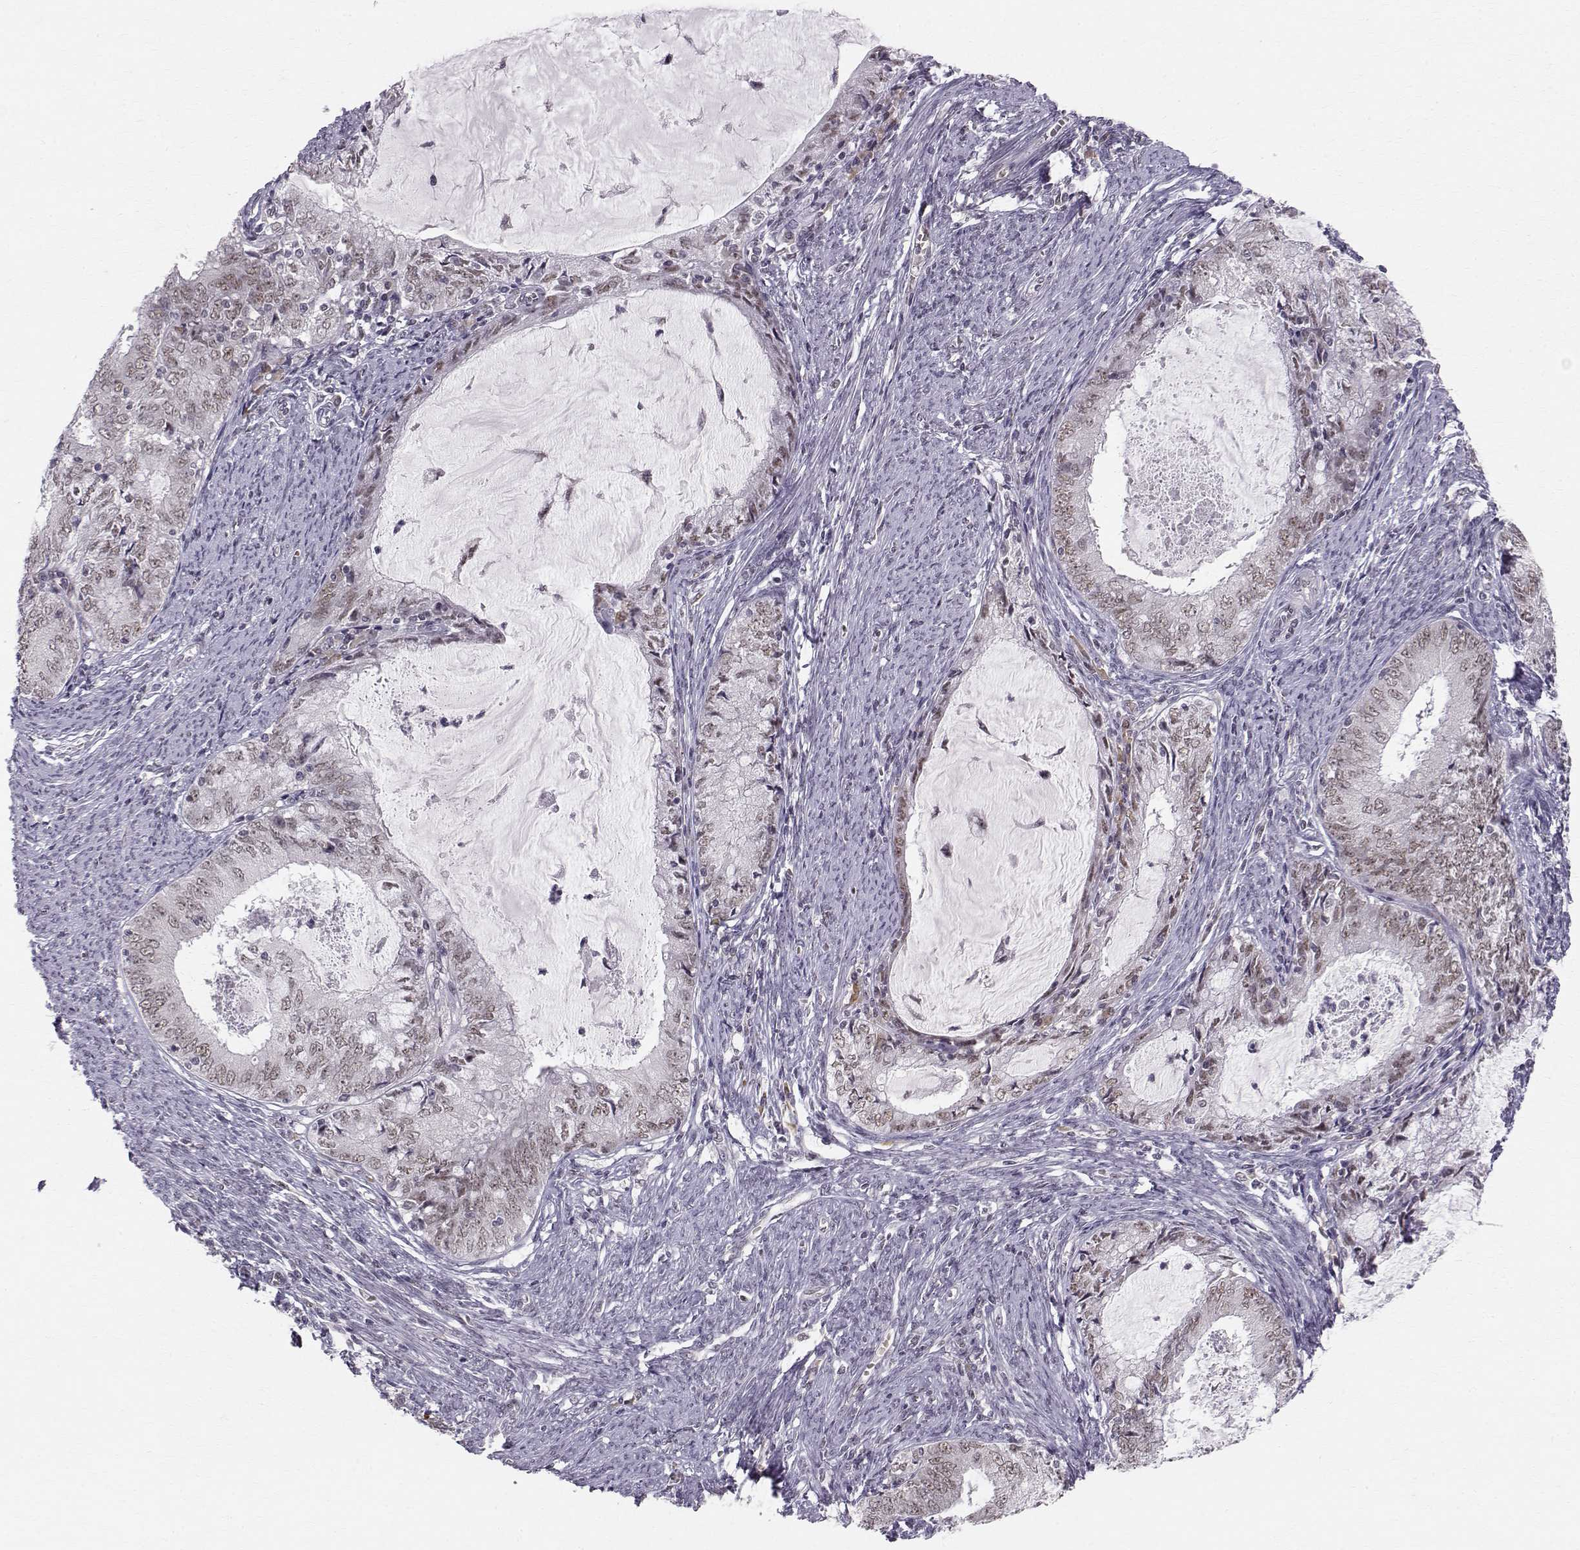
{"staining": {"intensity": "moderate", "quantity": "25%-75%", "location": "nuclear"}, "tissue": "endometrial cancer", "cell_type": "Tumor cells", "image_type": "cancer", "snomed": [{"axis": "morphology", "description": "Adenocarcinoma, NOS"}, {"axis": "topography", "description": "Endometrium"}], "caption": "Protein positivity by immunohistochemistry (IHC) shows moderate nuclear expression in about 25%-75% of tumor cells in endometrial cancer.", "gene": "RPP38", "patient": {"sex": "female", "age": 57}}